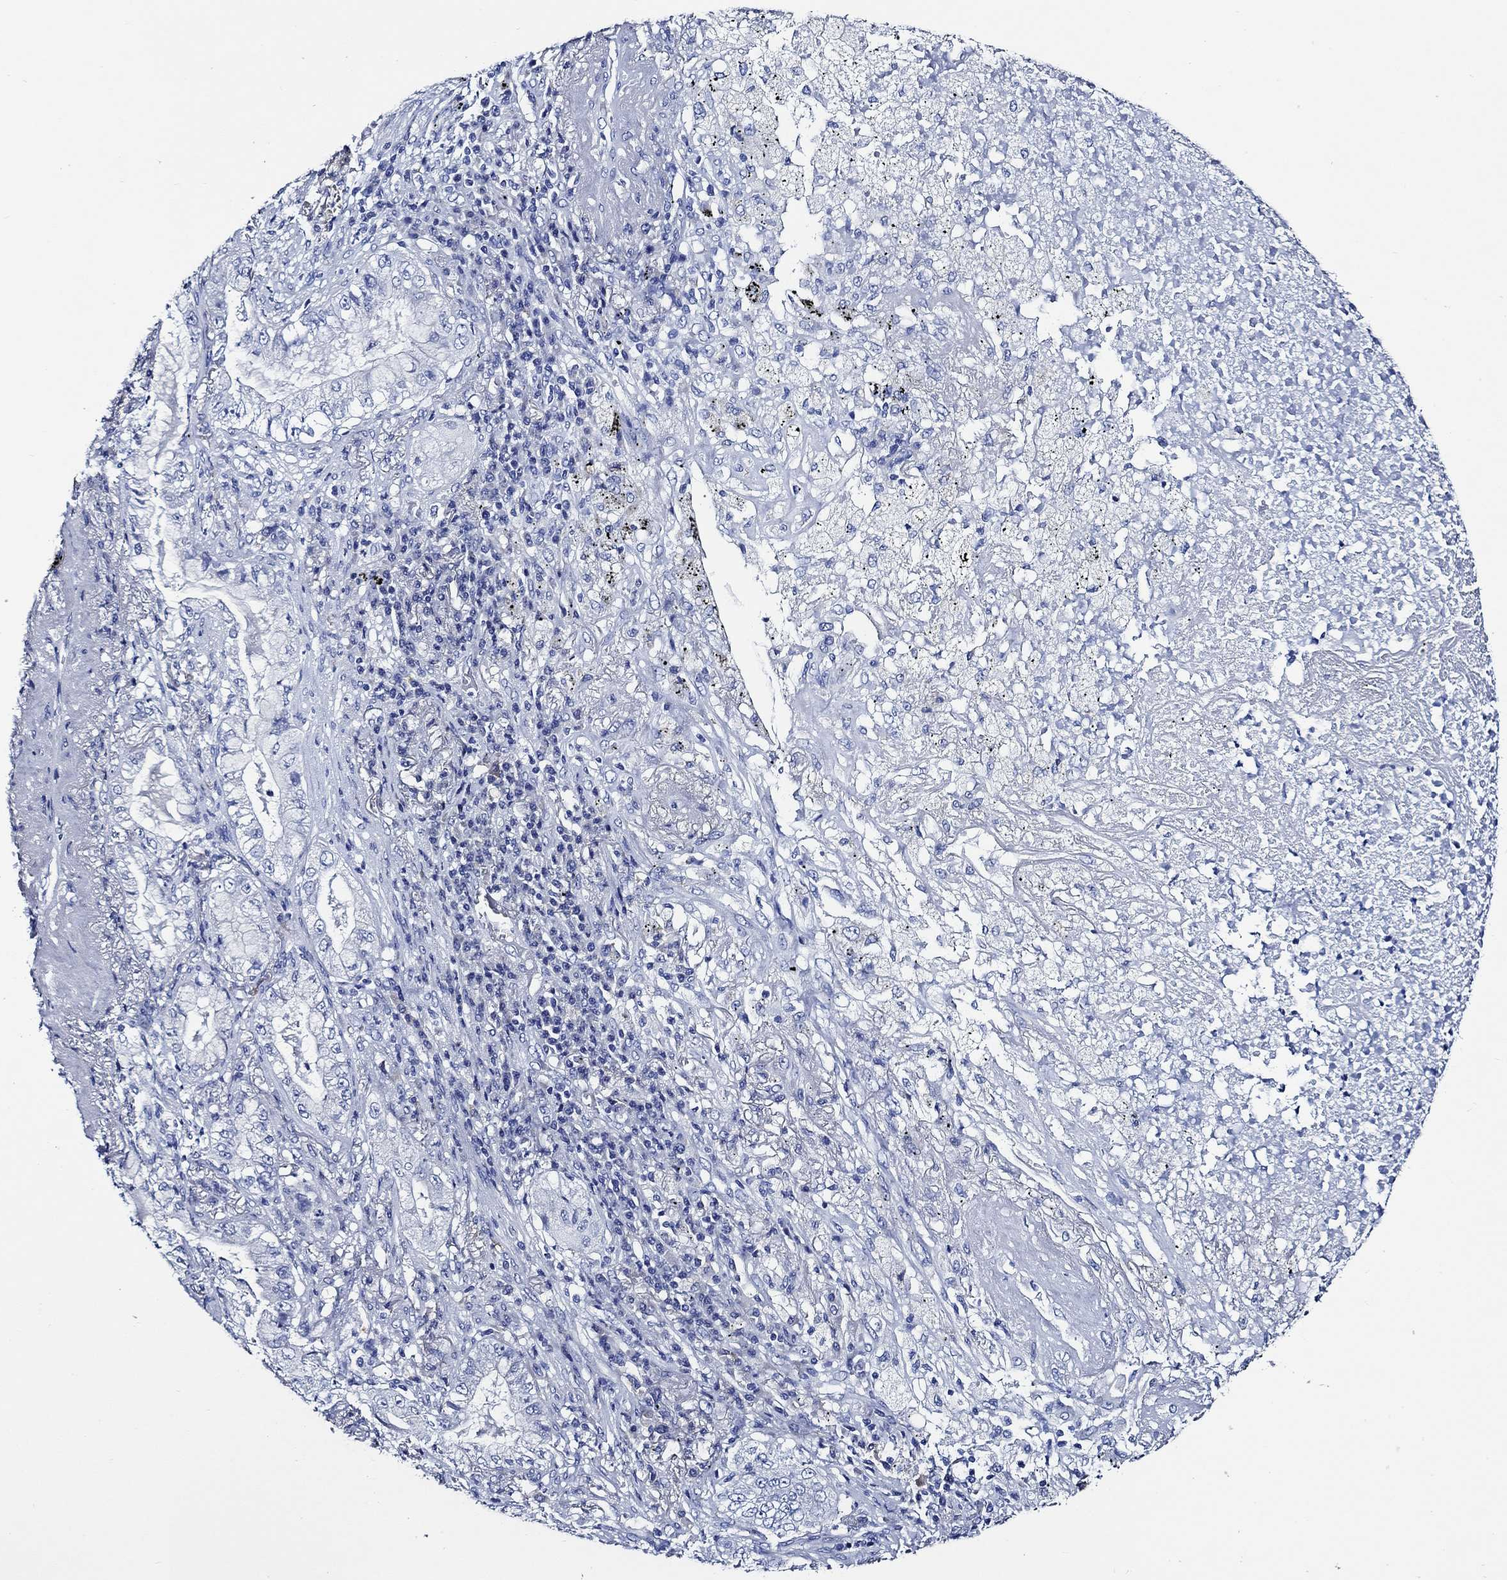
{"staining": {"intensity": "negative", "quantity": "none", "location": "none"}, "tissue": "lung cancer", "cell_type": "Tumor cells", "image_type": "cancer", "snomed": [{"axis": "morphology", "description": "Adenocarcinoma, NOS"}, {"axis": "topography", "description": "Lung"}], "caption": "Protein analysis of lung cancer shows no significant positivity in tumor cells.", "gene": "WDR62", "patient": {"sex": "female", "age": 73}}